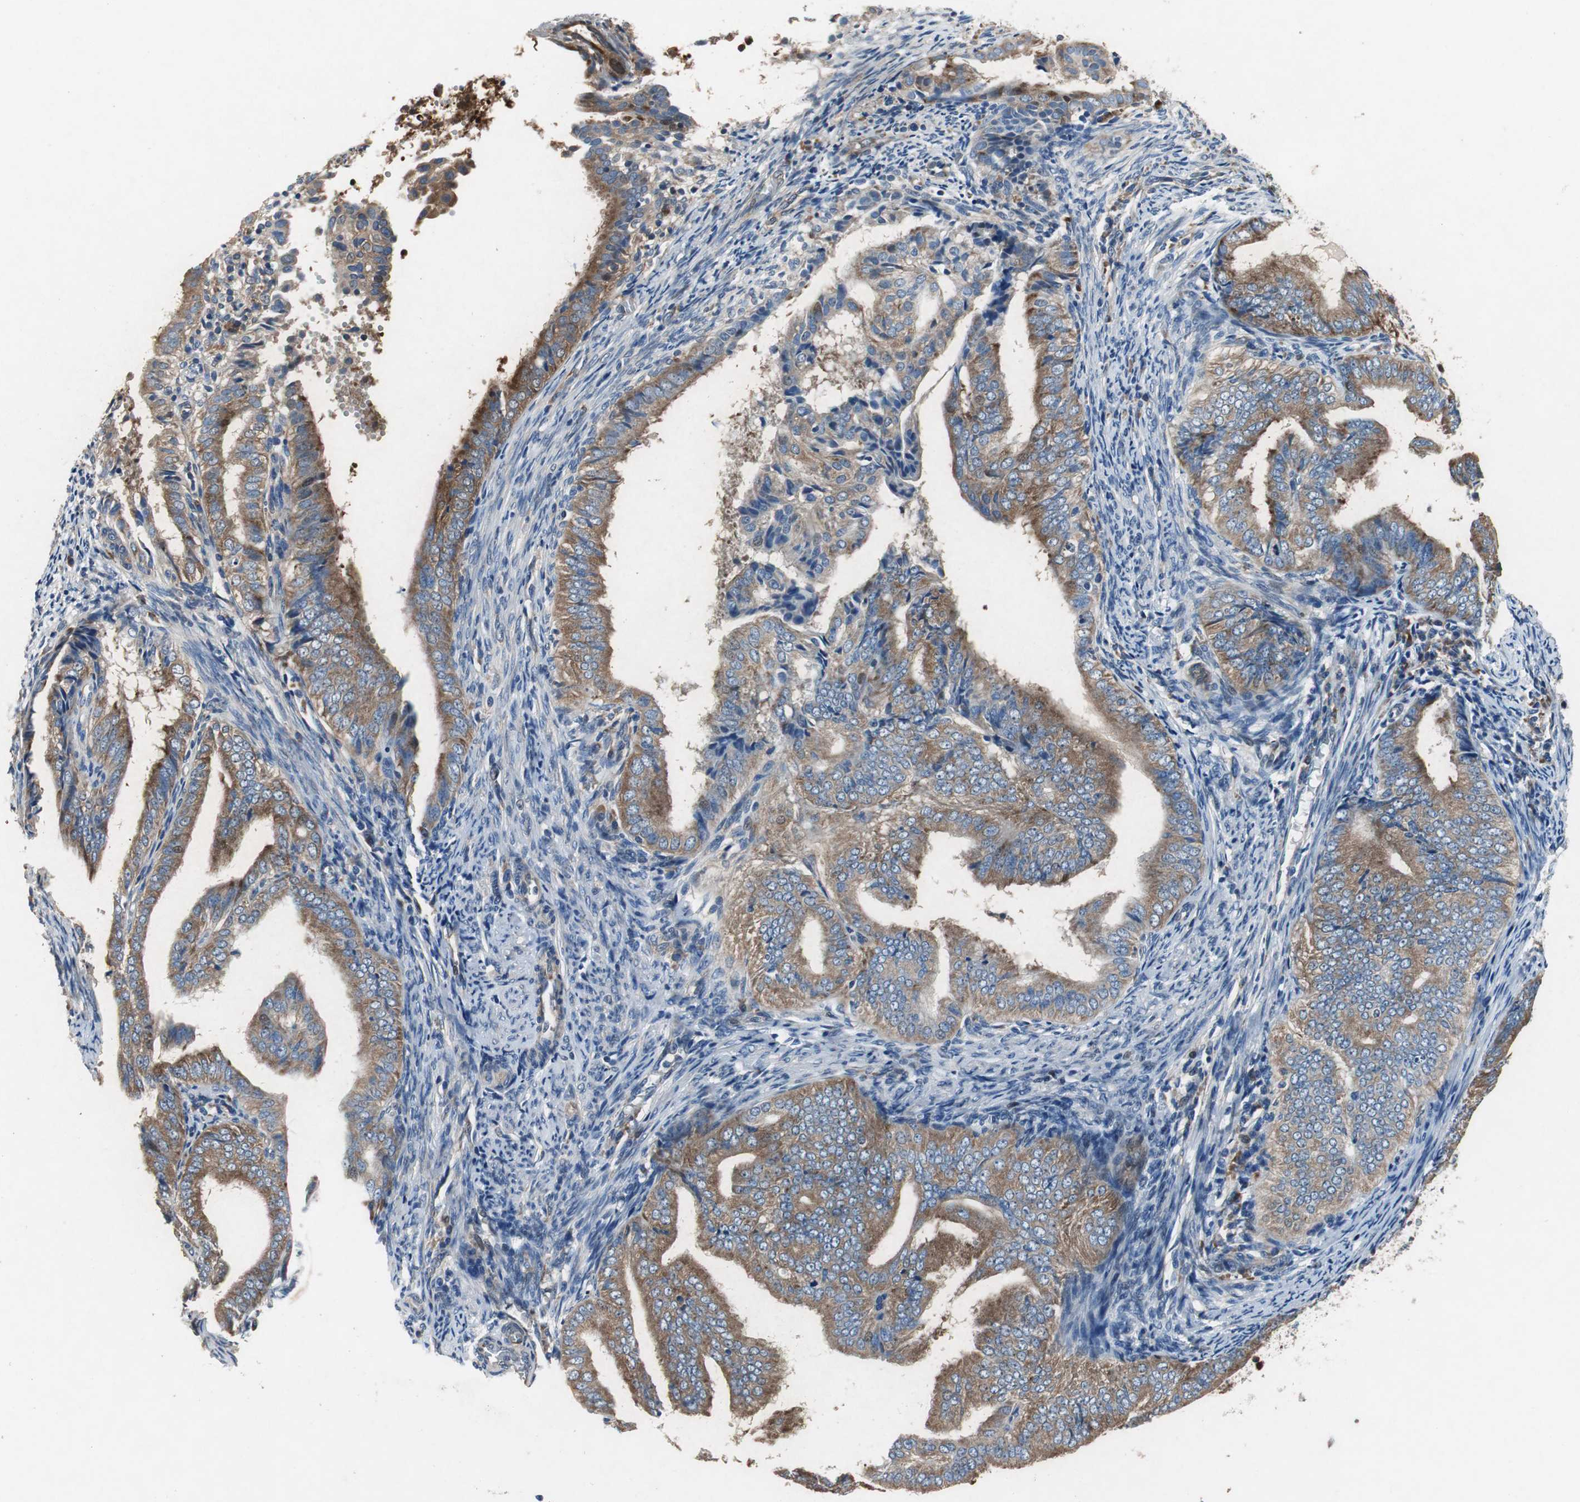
{"staining": {"intensity": "strong", "quantity": ">75%", "location": "cytoplasmic/membranous"}, "tissue": "endometrial cancer", "cell_type": "Tumor cells", "image_type": "cancer", "snomed": [{"axis": "morphology", "description": "Adenocarcinoma, NOS"}, {"axis": "topography", "description": "Endometrium"}], "caption": "Immunohistochemistry image of neoplastic tissue: endometrial cancer stained using immunohistochemistry demonstrates high levels of strong protein expression localized specifically in the cytoplasmic/membranous of tumor cells, appearing as a cytoplasmic/membranous brown color.", "gene": "RPL35", "patient": {"sex": "female", "age": 58}}